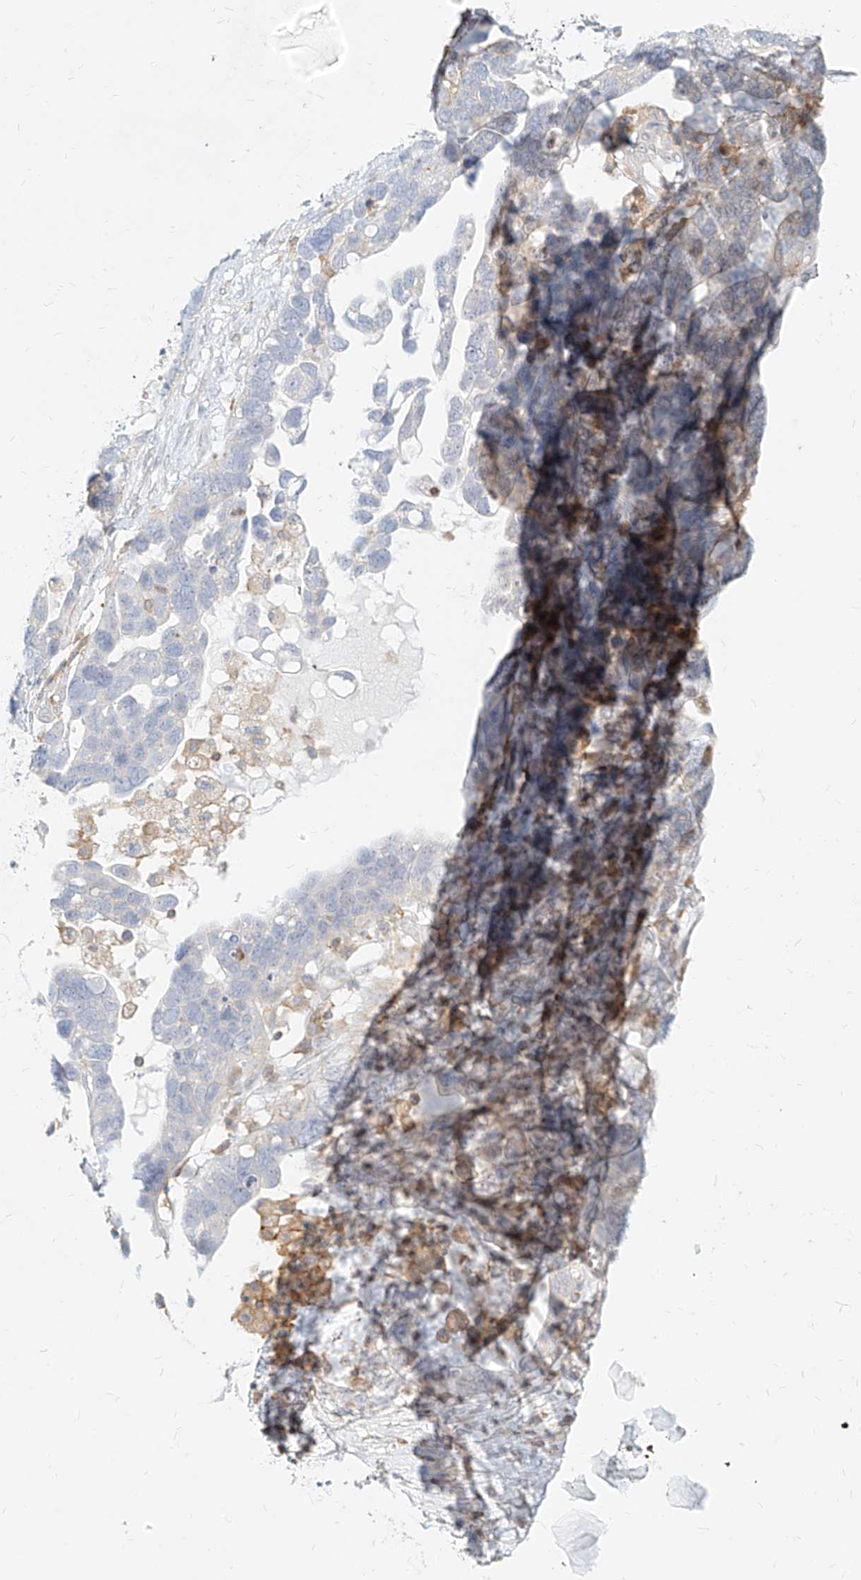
{"staining": {"intensity": "negative", "quantity": "none", "location": "none"}, "tissue": "ovarian cancer", "cell_type": "Tumor cells", "image_type": "cancer", "snomed": [{"axis": "morphology", "description": "Cystadenocarcinoma, serous, NOS"}, {"axis": "topography", "description": "Ovary"}], "caption": "IHC of ovarian cancer (serous cystadenocarcinoma) demonstrates no positivity in tumor cells.", "gene": "SLC2A12", "patient": {"sex": "female", "age": 54}}